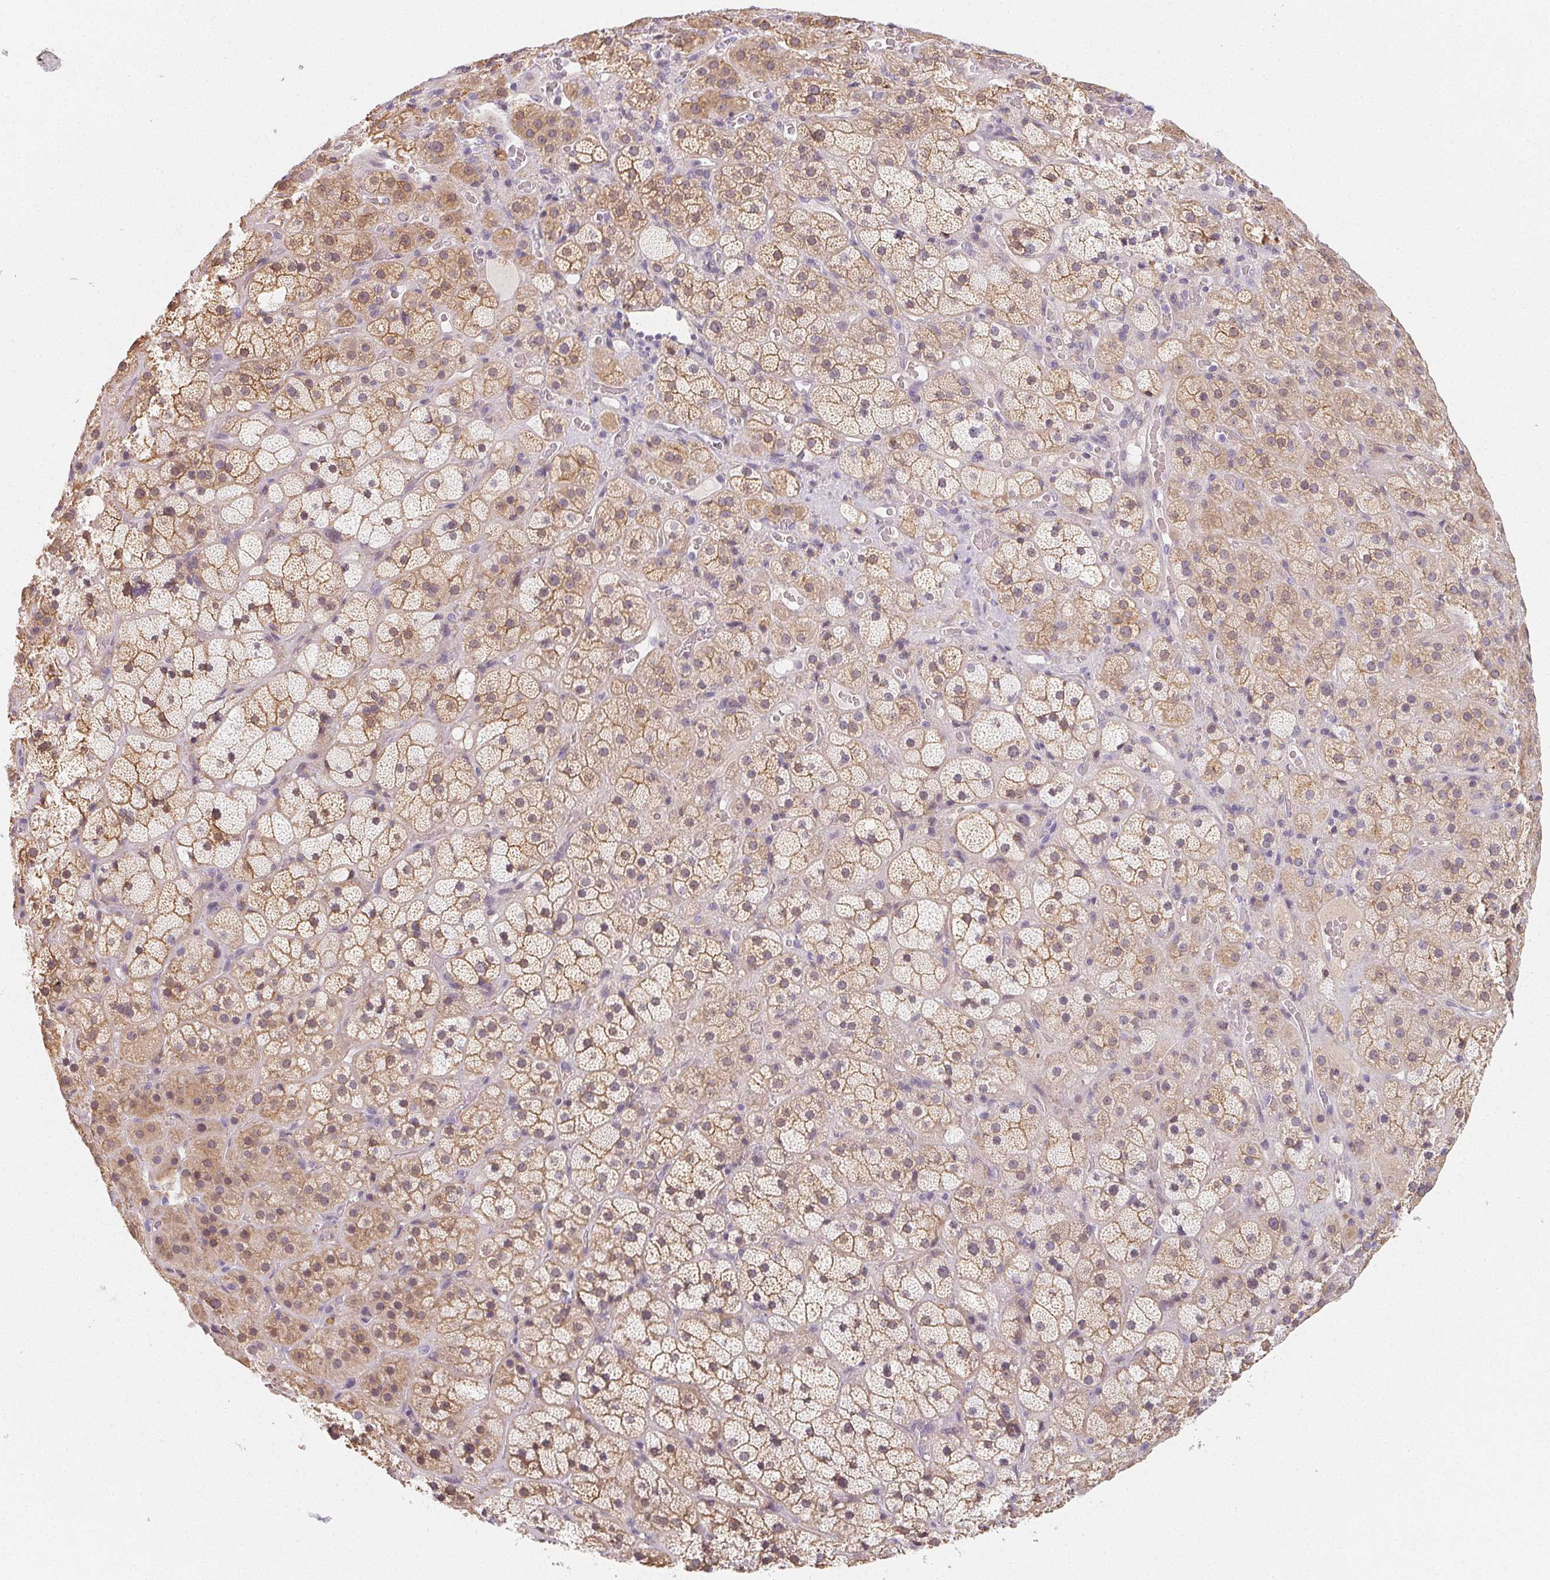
{"staining": {"intensity": "weak", "quantity": "25%-75%", "location": "cytoplasmic/membranous,nuclear"}, "tissue": "adrenal gland", "cell_type": "Glandular cells", "image_type": "normal", "snomed": [{"axis": "morphology", "description": "Normal tissue, NOS"}, {"axis": "topography", "description": "Adrenal gland"}], "caption": "Immunohistochemical staining of normal human adrenal gland demonstrates weak cytoplasmic/membranous,nuclear protein staining in approximately 25%-75% of glandular cells.", "gene": "LRRC23", "patient": {"sex": "male", "age": 57}}